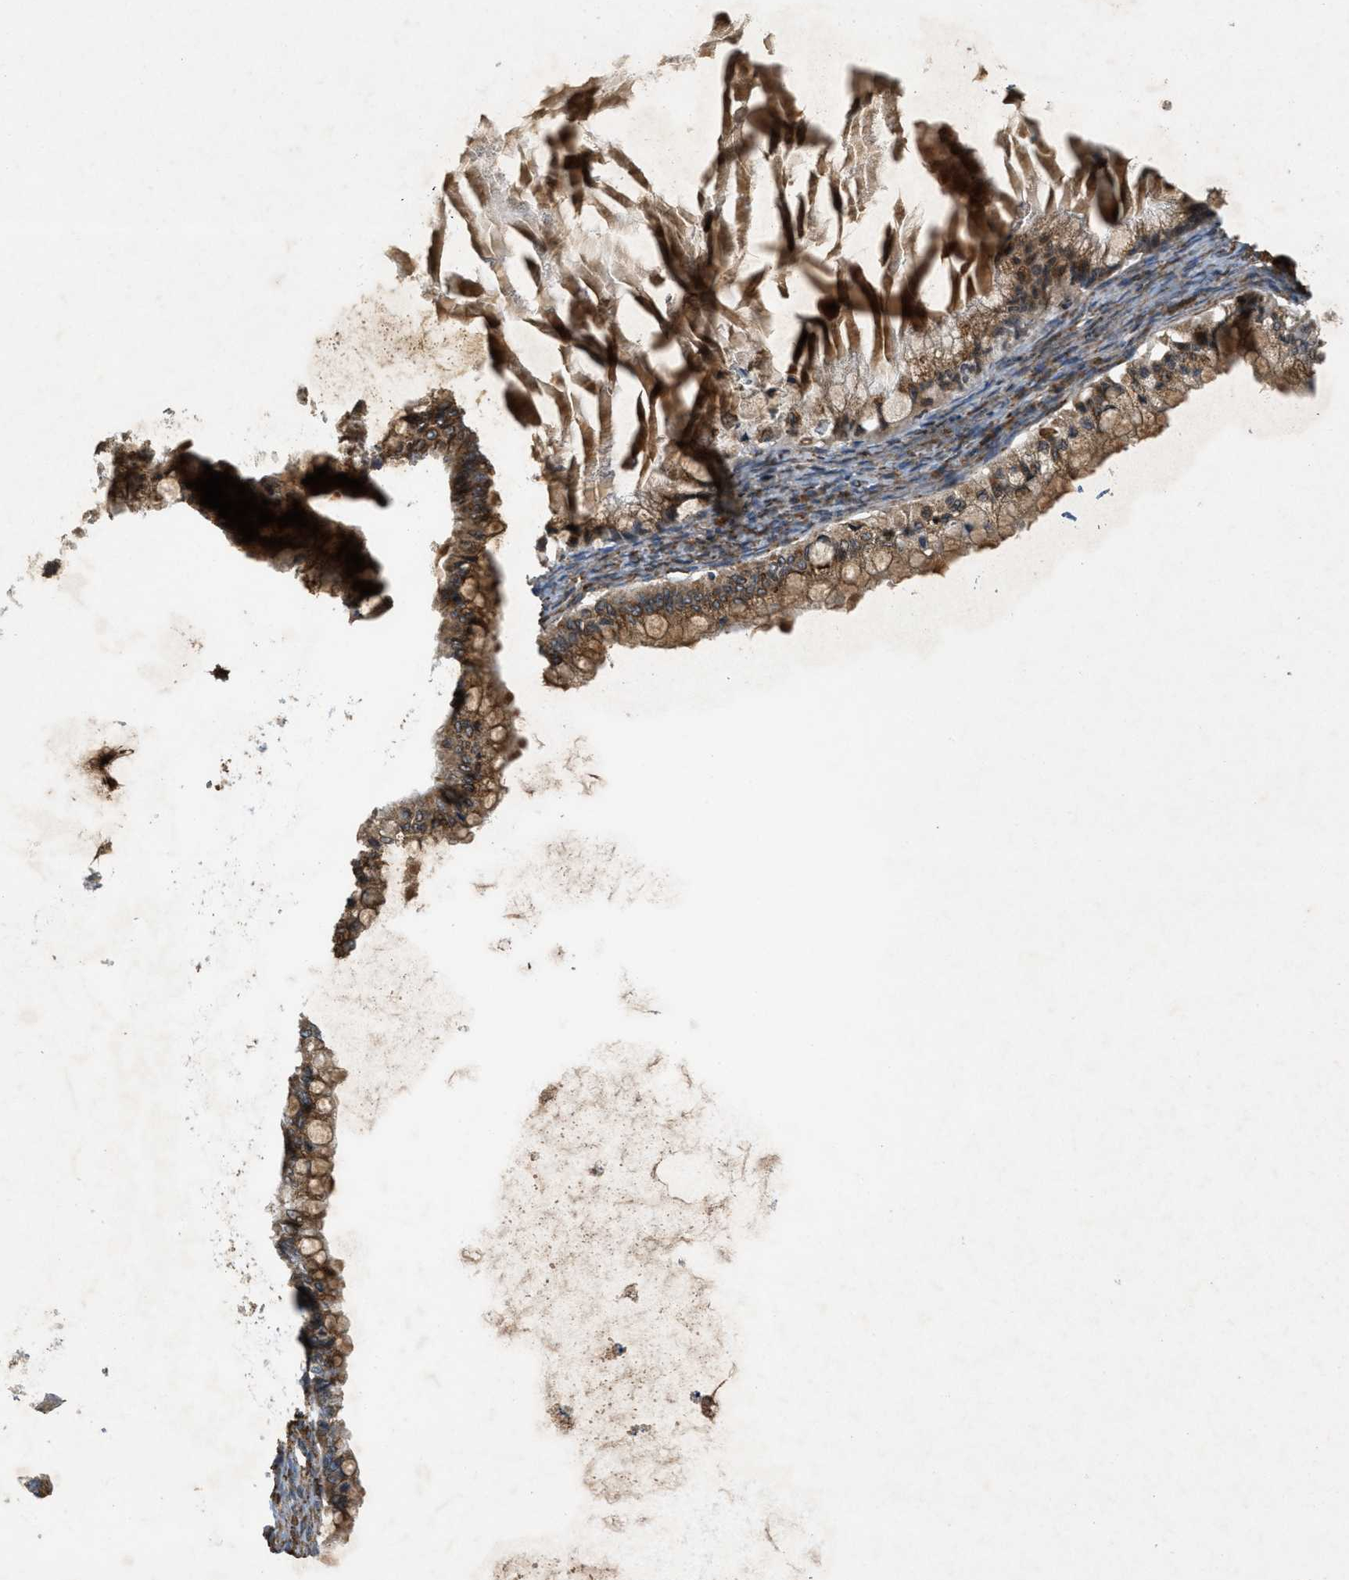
{"staining": {"intensity": "moderate", "quantity": ">75%", "location": "cytoplasmic/membranous"}, "tissue": "ovarian cancer", "cell_type": "Tumor cells", "image_type": "cancer", "snomed": [{"axis": "morphology", "description": "Cystadenocarcinoma, mucinous, NOS"}, {"axis": "topography", "description": "Ovary"}], "caption": "The micrograph shows immunohistochemical staining of ovarian cancer. There is moderate cytoplasmic/membranous expression is present in approximately >75% of tumor cells.", "gene": "PCDH18", "patient": {"sex": "female", "age": 57}}